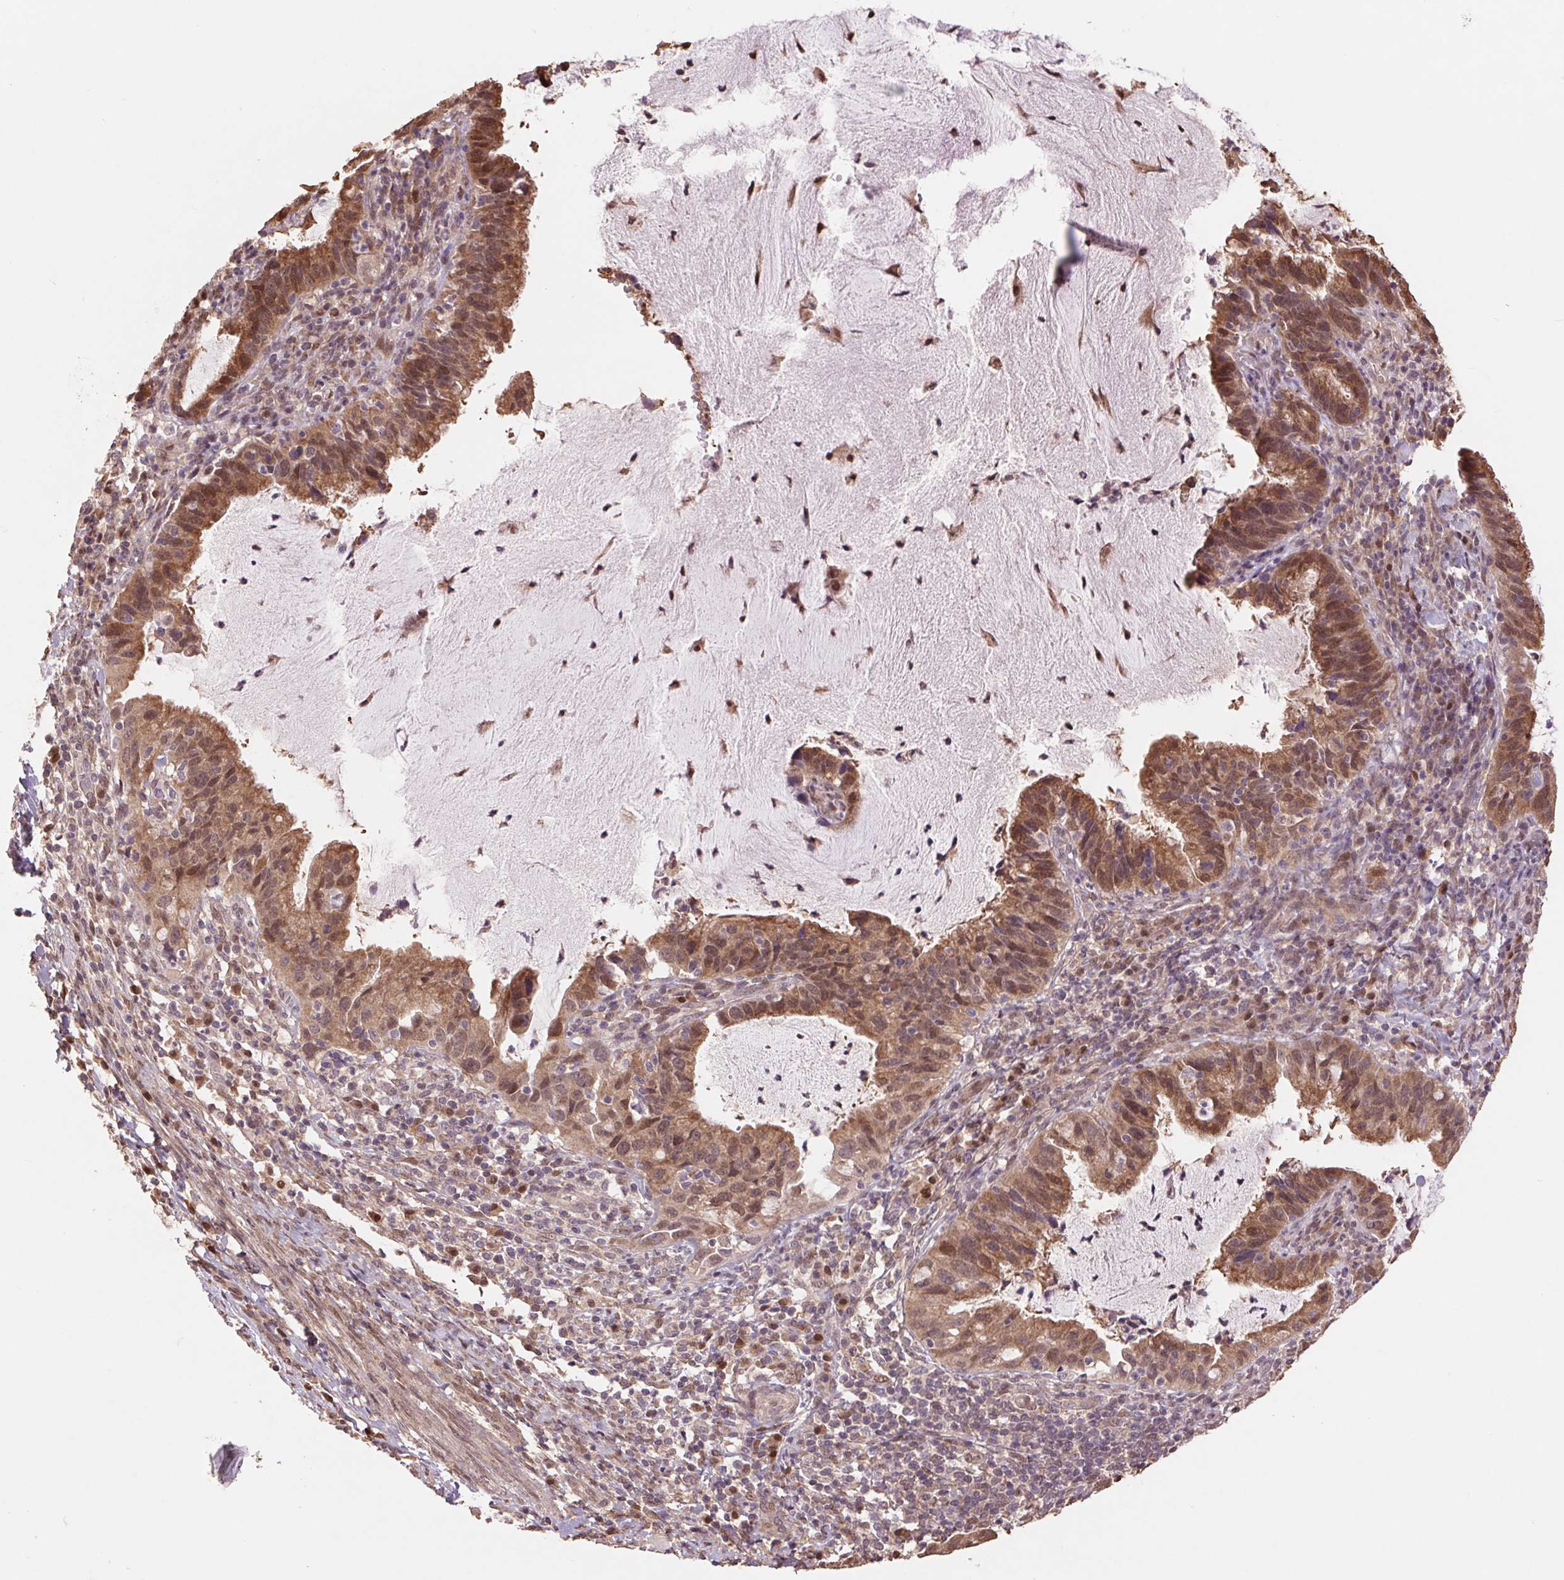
{"staining": {"intensity": "moderate", "quantity": ">75%", "location": "cytoplasmic/membranous,nuclear"}, "tissue": "cervical cancer", "cell_type": "Tumor cells", "image_type": "cancer", "snomed": [{"axis": "morphology", "description": "Adenocarcinoma, NOS"}, {"axis": "topography", "description": "Cervix"}], "caption": "Brown immunohistochemical staining in human cervical cancer demonstrates moderate cytoplasmic/membranous and nuclear positivity in approximately >75% of tumor cells.", "gene": "CUTA", "patient": {"sex": "female", "age": 34}}